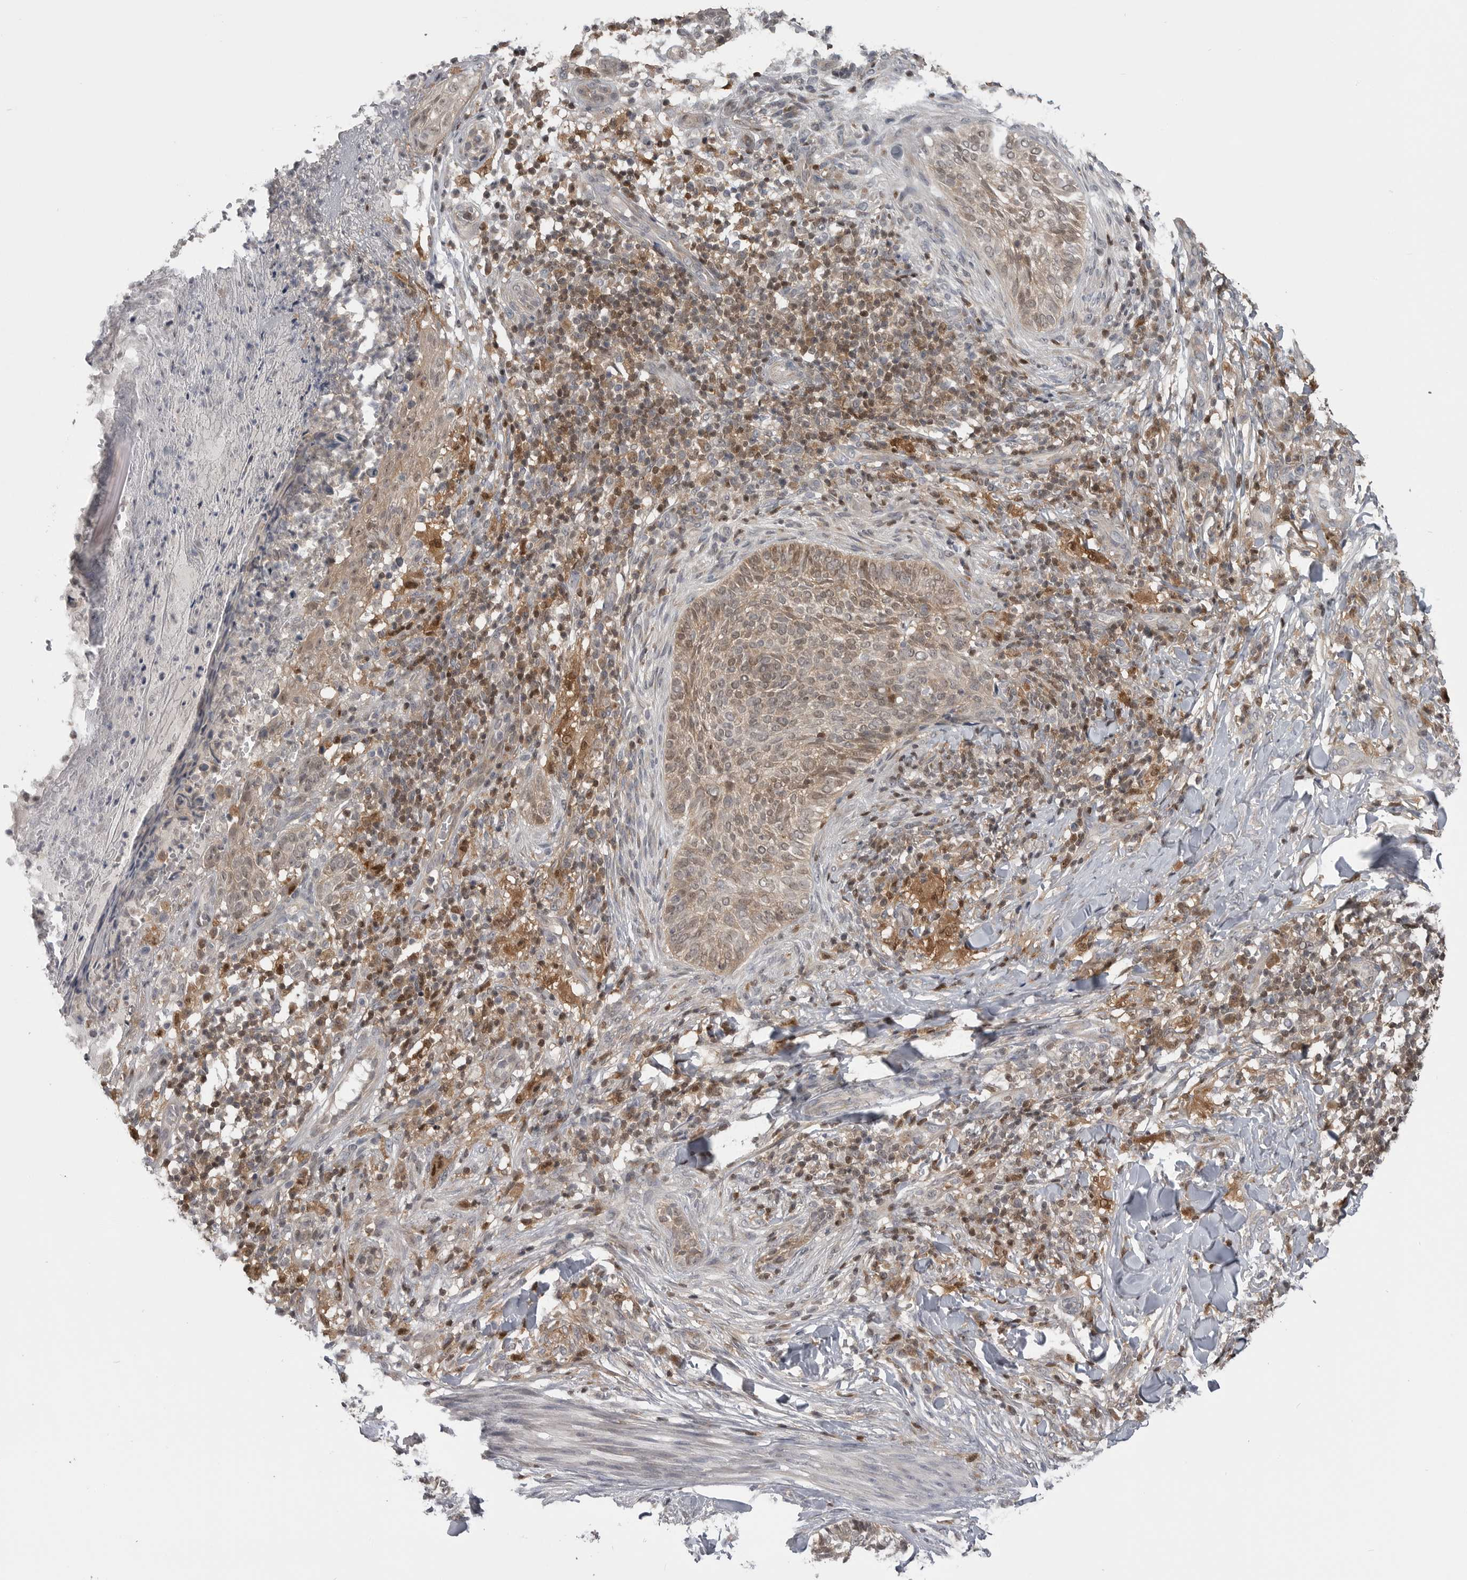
{"staining": {"intensity": "weak", "quantity": "25%-75%", "location": "nuclear"}, "tissue": "skin cancer", "cell_type": "Tumor cells", "image_type": "cancer", "snomed": [{"axis": "morphology", "description": "Normal tissue, NOS"}, {"axis": "morphology", "description": "Basal cell carcinoma"}, {"axis": "topography", "description": "Skin"}], "caption": "IHC of basal cell carcinoma (skin) exhibits low levels of weak nuclear positivity in about 25%-75% of tumor cells. (DAB (3,3'-diaminobenzidine) IHC, brown staining for protein, blue staining for nuclei).", "gene": "MAPK13", "patient": {"sex": "male", "age": 67}}